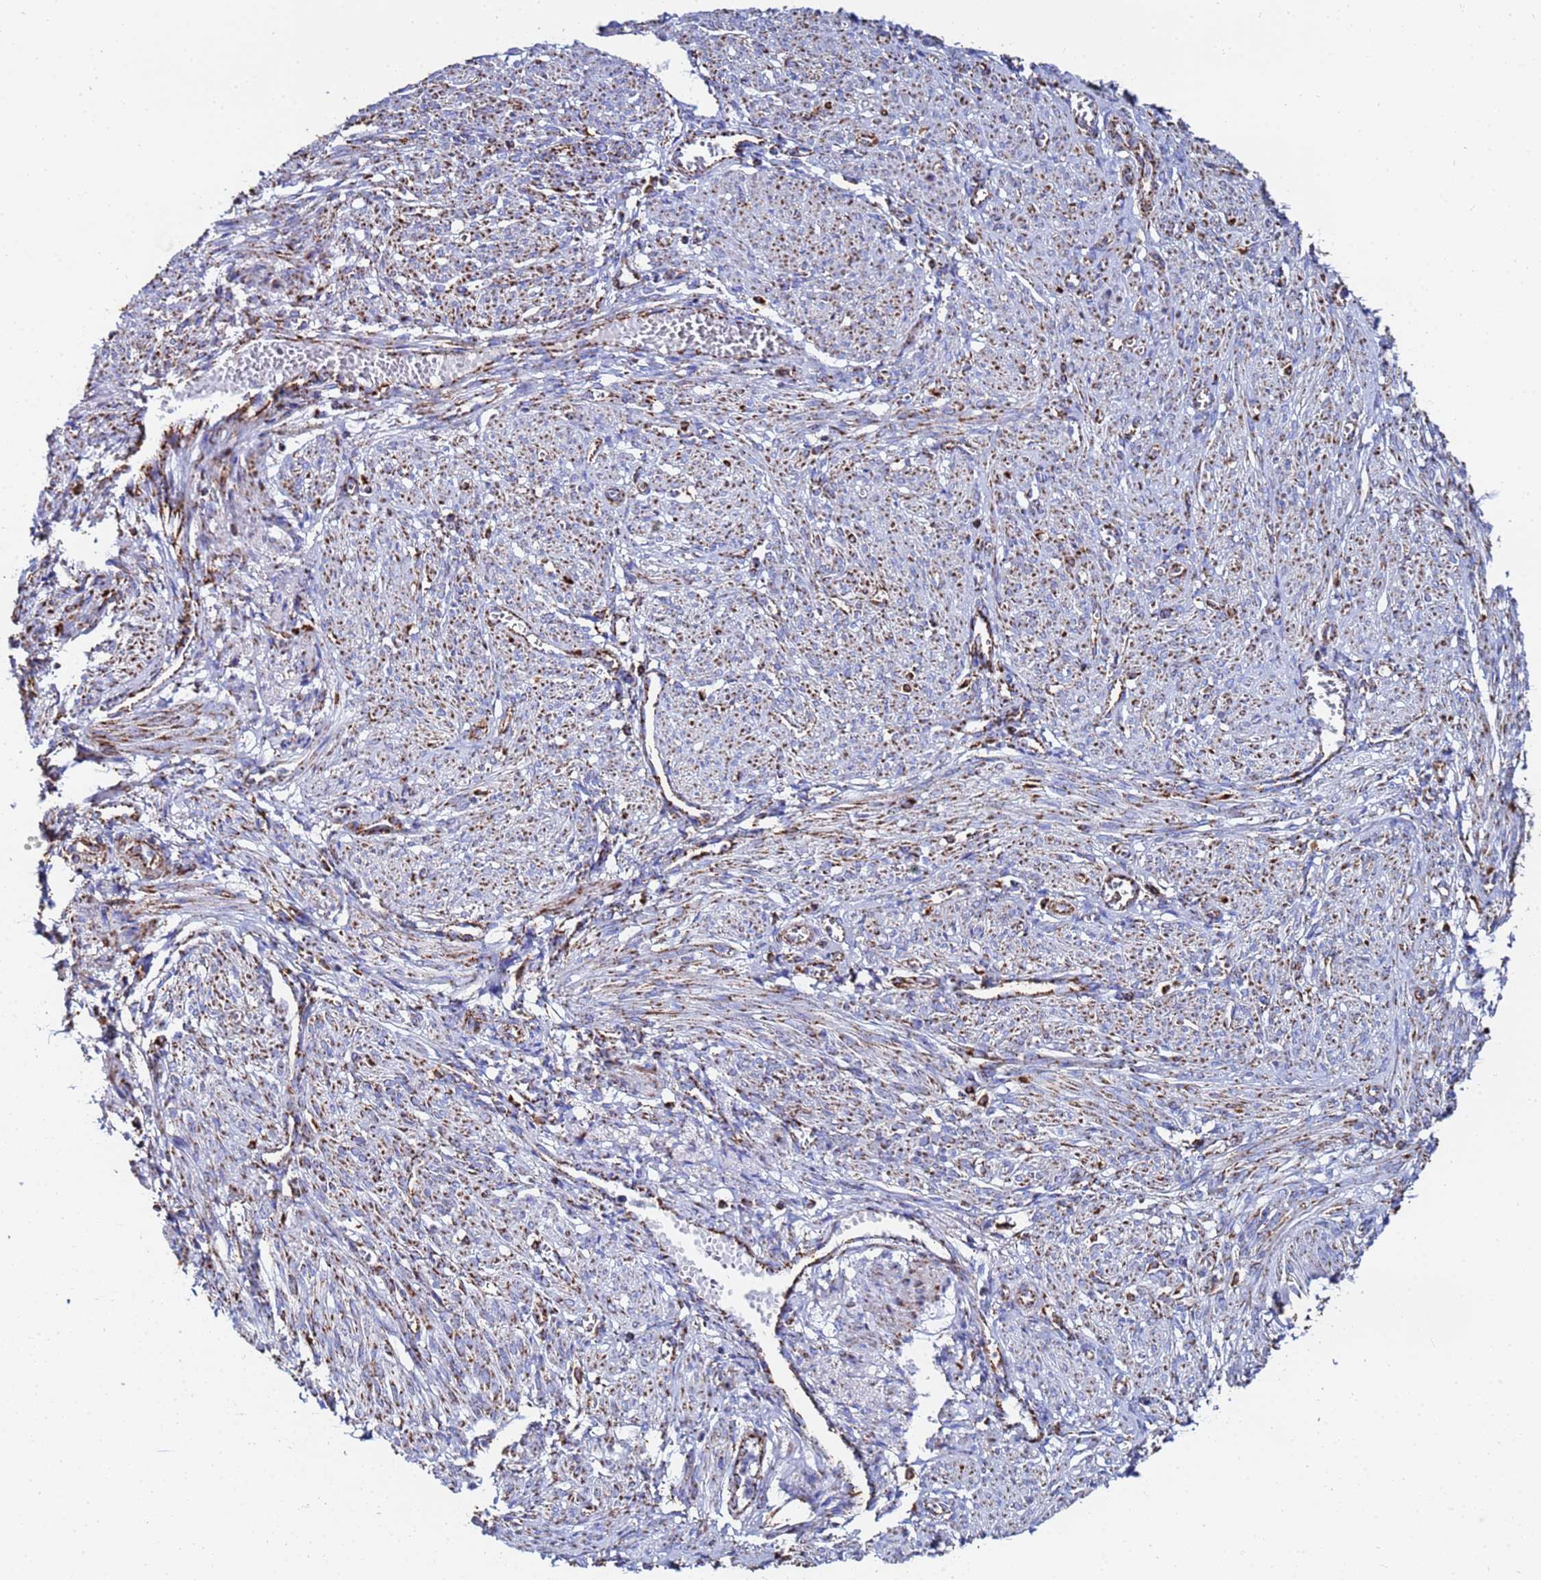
{"staining": {"intensity": "strong", "quantity": "25%-75%", "location": "cytoplasmic/membranous"}, "tissue": "smooth muscle", "cell_type": "Smooth muscle cells", "image_type": "normal", "snomed": [{"axis": "morphology", "description": "Normal tissue, NOS"}, {"axis": "topography", "description": "Smooth muscle"}], "caption": "This histopathology image demonstrates IHC staining of benign human smooth muscle, with high strong cytoplasmic/membranous positivity in approximately 25%-75% of smooth muscle cells.", "gene": "GLUD1", "patient": {"sex": "female", "age": 39}}